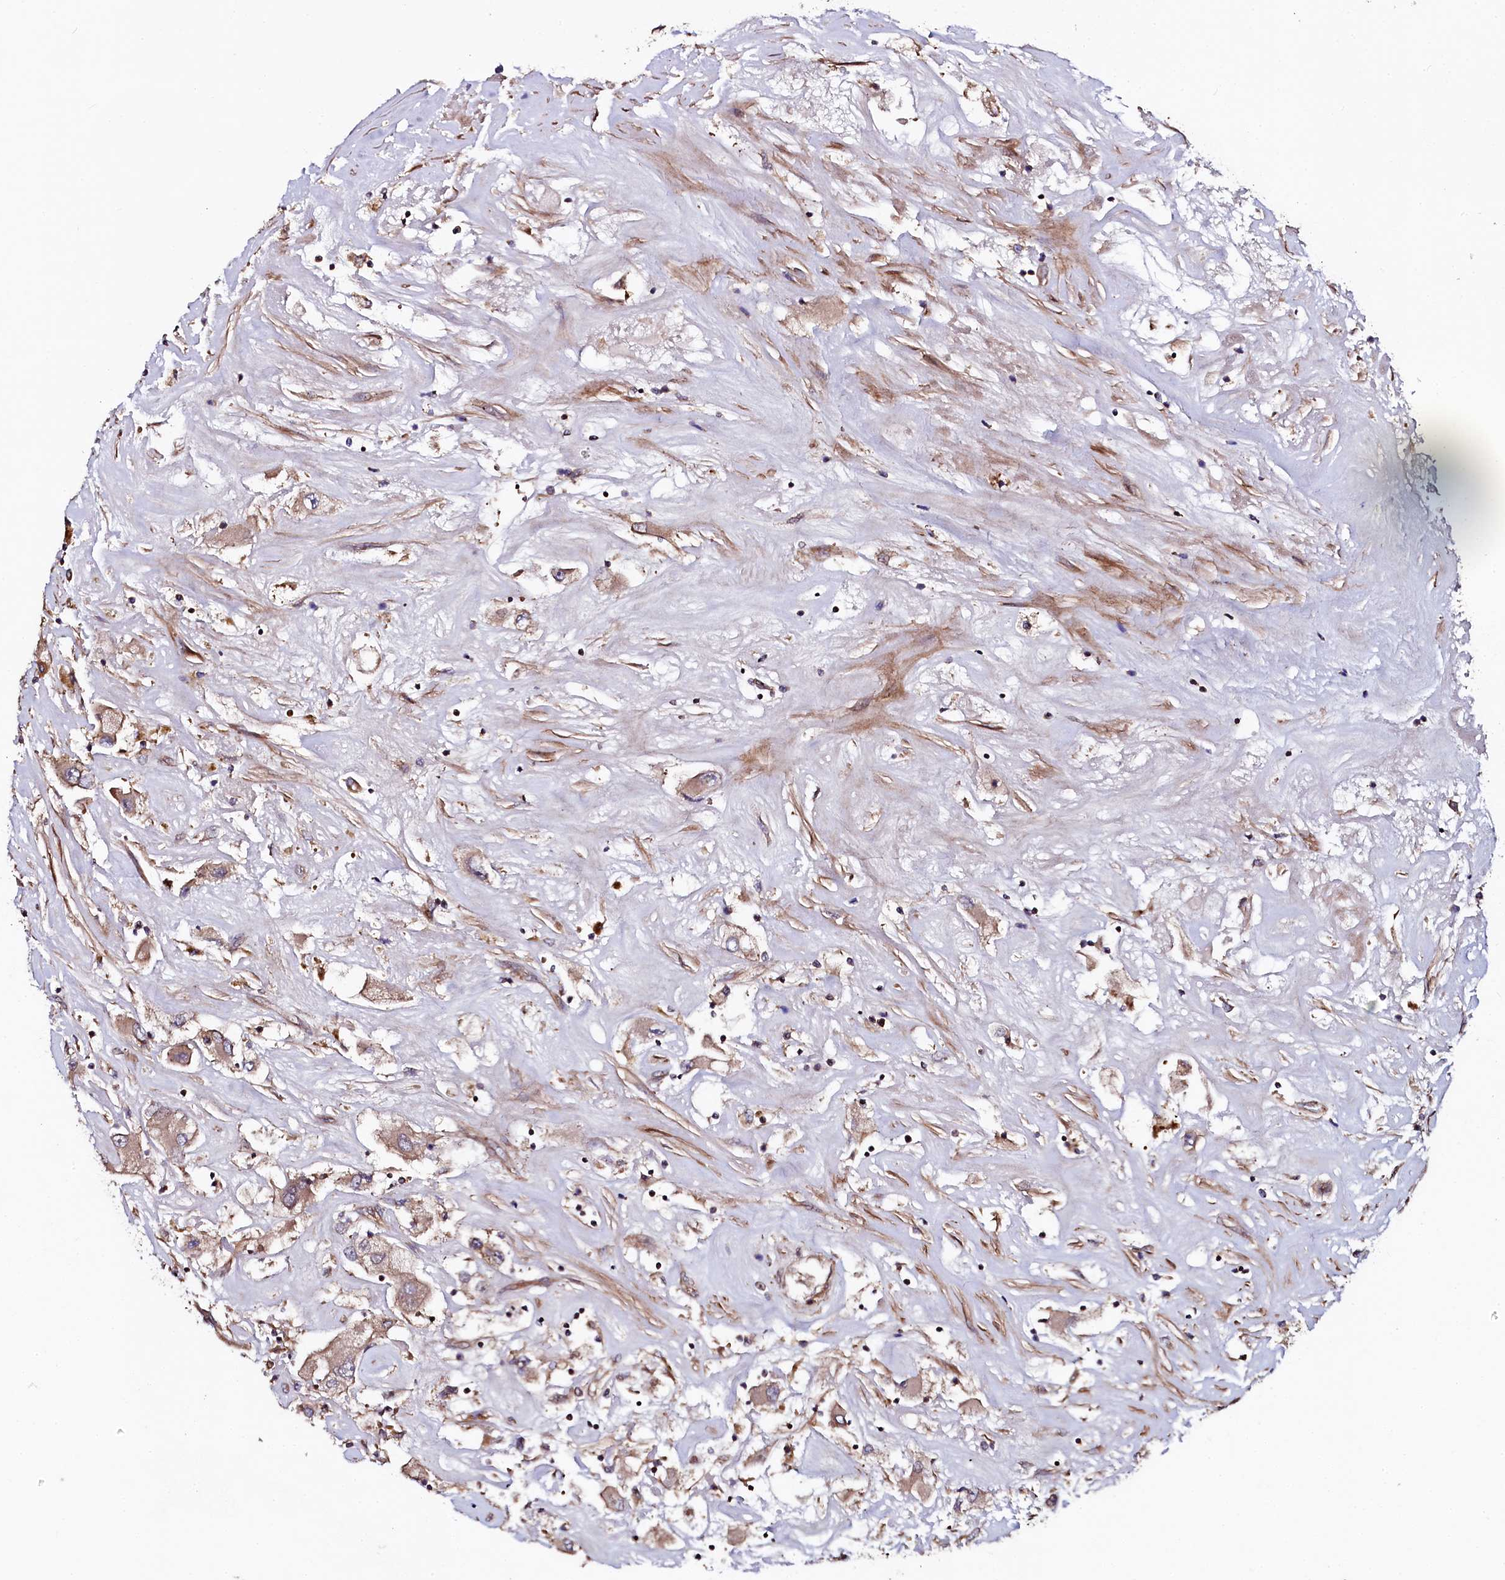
{"staining": {"intensity": "moderate", "quantity": "25%-75%", "location": "cytoplasmic/membranous"}, "tissue": "renal cancer", "cell_type": "Tumor cells", "image_type": "cancer", "snomed": [{"axis": "morphology", "description": "Adenocarcinoma, NOS"}, {"axis": "topography", "description": "Kidney"}], "caption": "Protein expression analysis of adenocarcinoma (renal) displays moderate cytoplasmic/membranous expression in about 25%-75% of tumor cells.", "gene": "USPL1", "patient": {"sex": "female", "age": 52}}